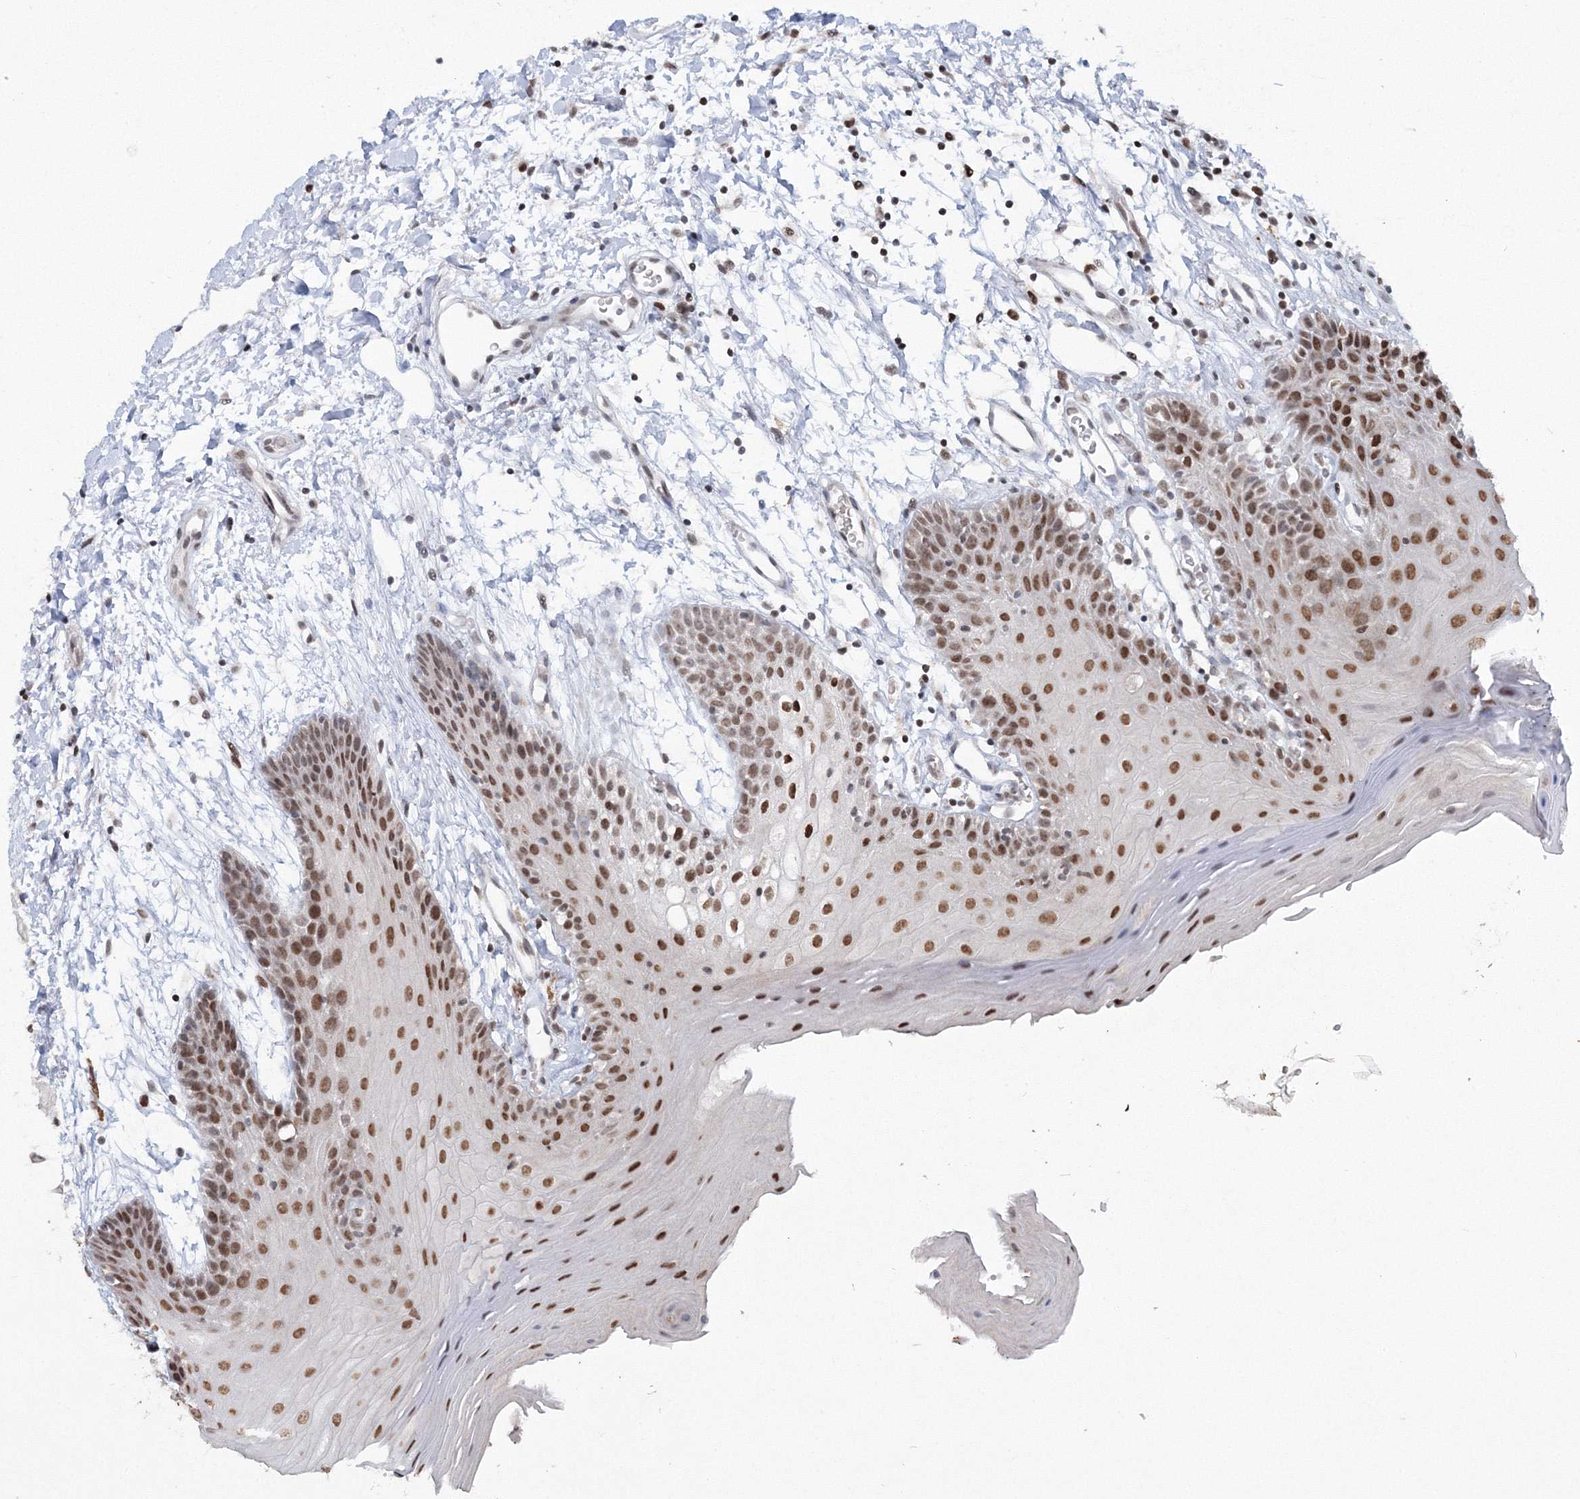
{"staining": {"intensity": "moderate", "quantity": ">75%", "location": "nuclear"}, "tissue": "oral mucosa", "cell_type": "Squamous epithelial cells", "image_type": "normal", "snomed": [{"axis": "morphology", "description": "Normal tissue, NOS"}, {"axis": "topography", "description": "Skeletal muscle"}, {"axis": "topography", "description": "Oral tissue"}, {"axis": "topography", "description": "Salivary gland"}, {"axis": "topography", "description": "Peripheral nerve tissue"}], "caption": "Protein expression by immunohistochemistry shows moderate nuclear expression in approximately >75% of squamous epithelial cells in normal oral mucosa.", "gene": "C3orf33", "patient": {"sex": "male", "age": 54}}